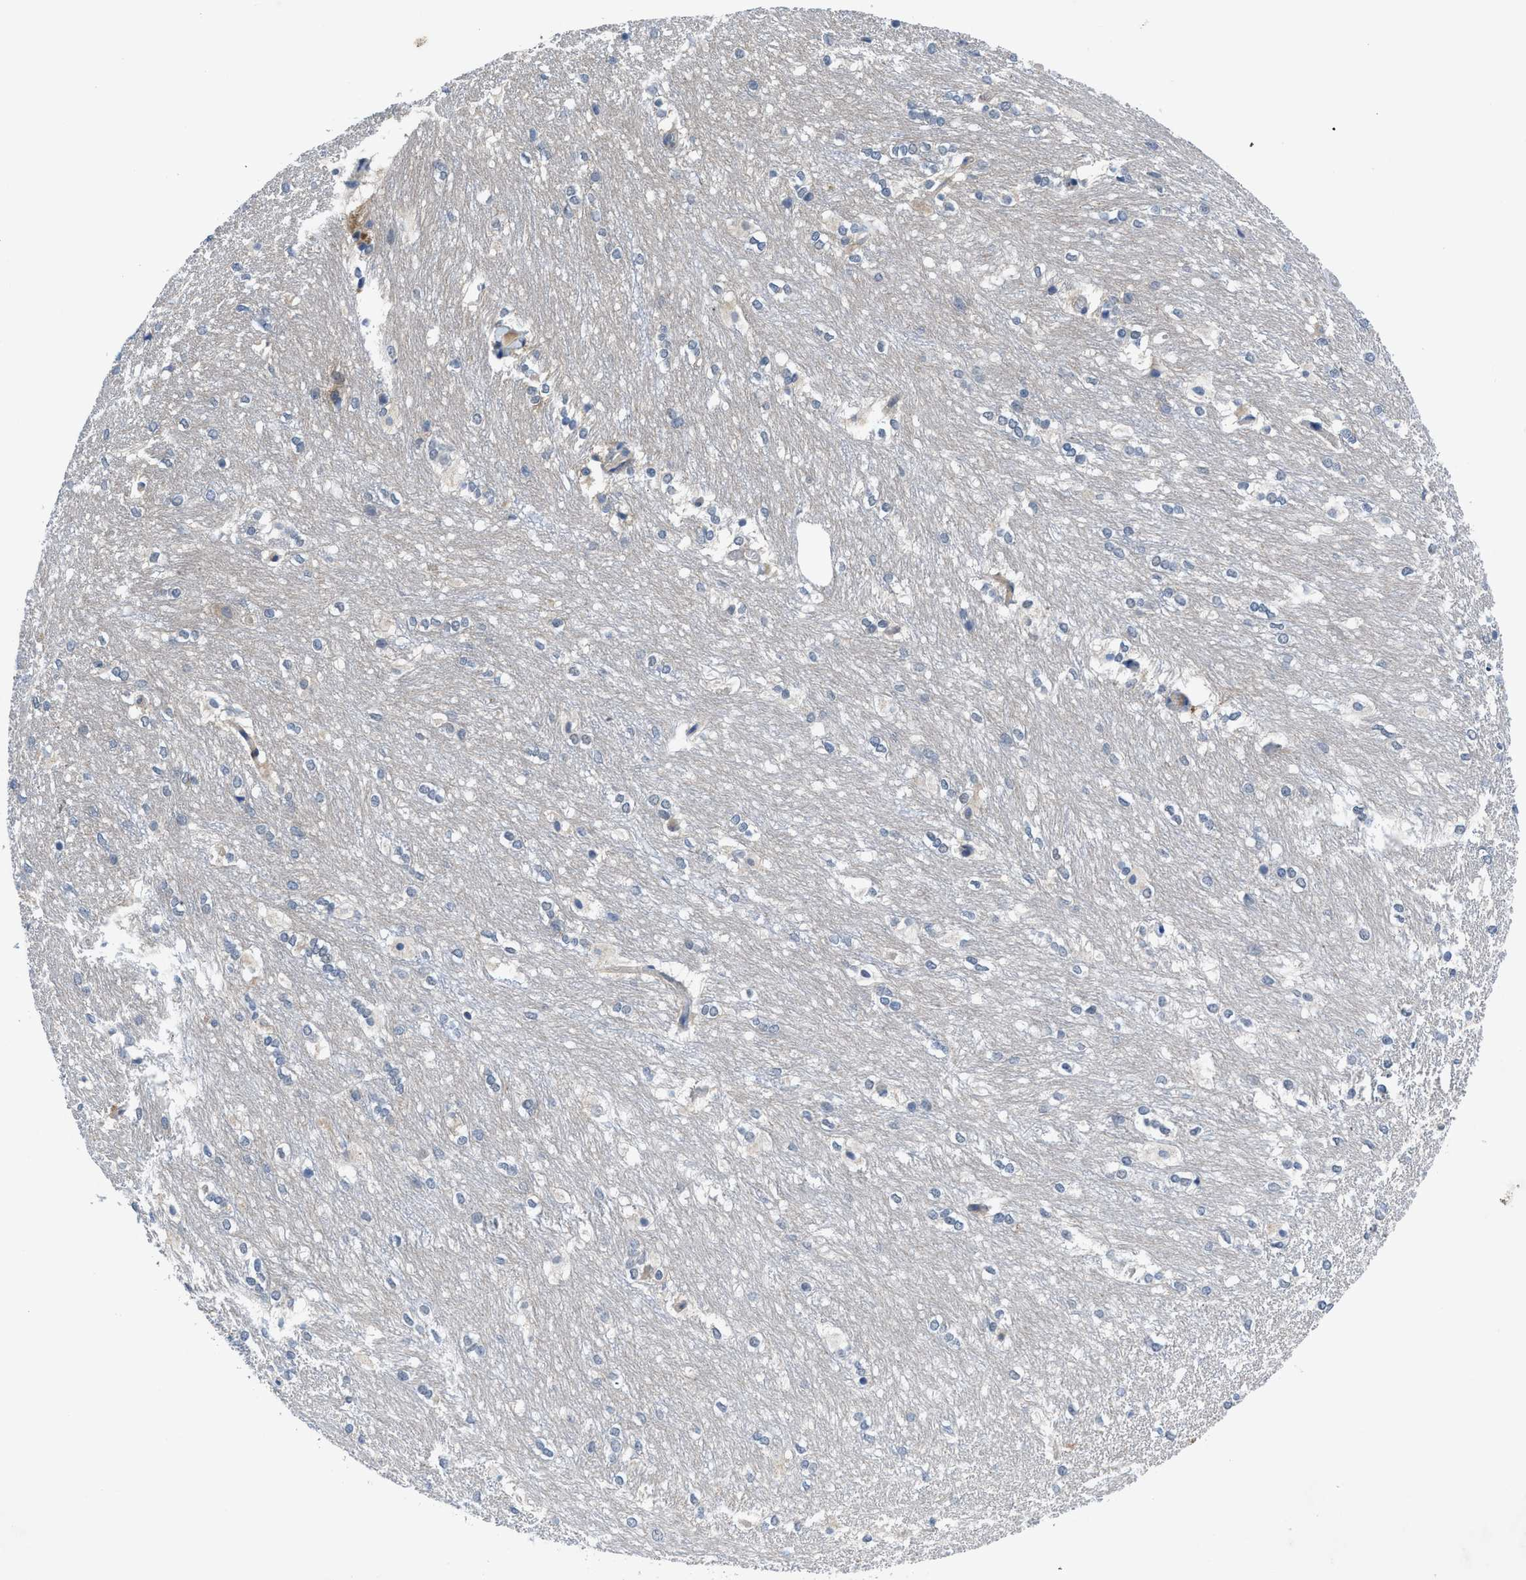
{"staining": {"intensity": "negative", "quantity": "none", "location": "none"}, "tissue": "caudate", "cell_type": "Glial cells", "image_type": "normal", "snomed": [{"axis": "morphology", "description": "Normal tissue, NOS"}, {"axis": "topography", "description": "Lateral ventricle wall"}], "caption": "A histopathology image of caudate stained for a protein exhibits no brown staining in glial cells.", "gene": "PANX1", "patient": {"sex": "female", "age": 19}}